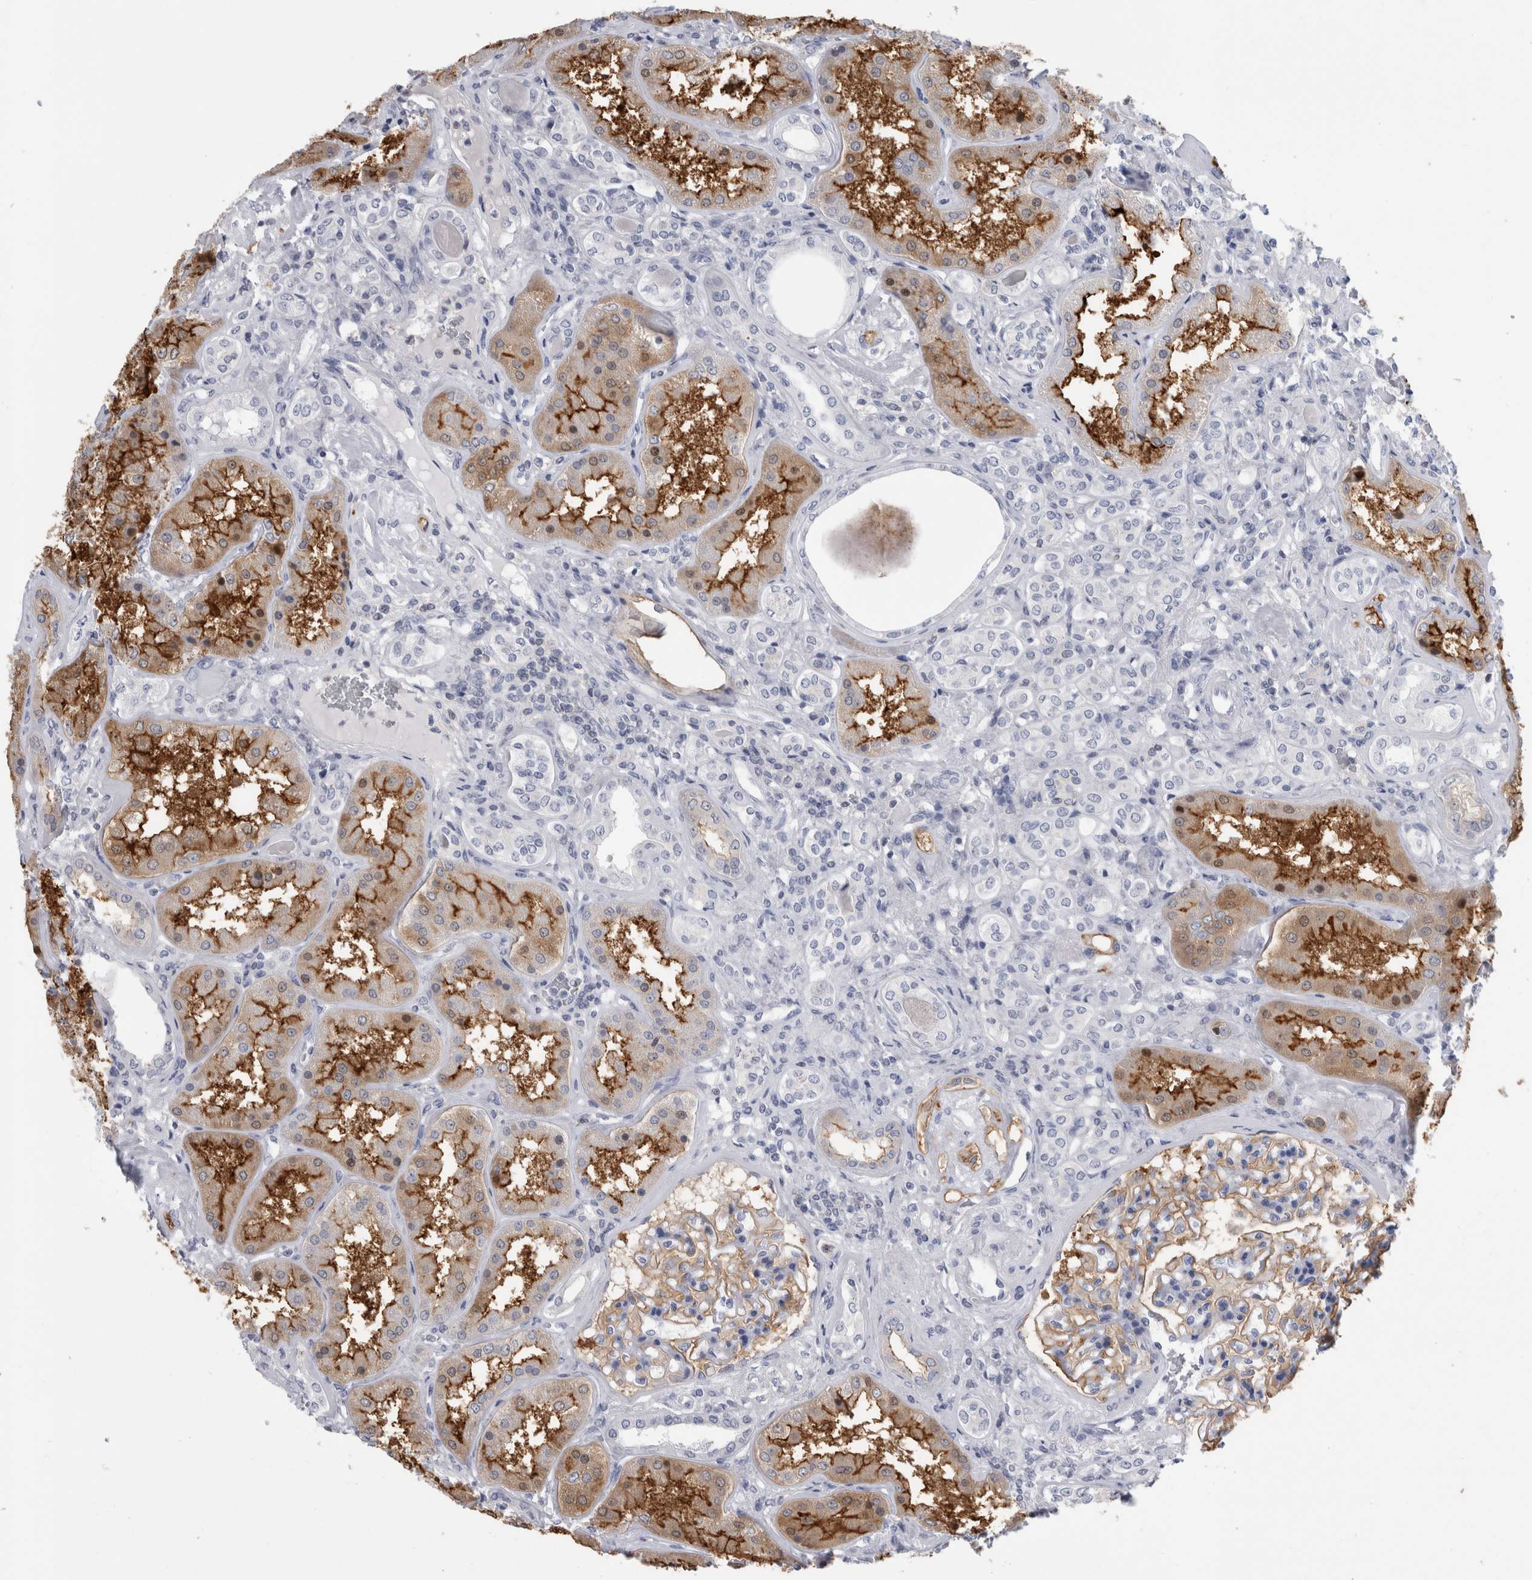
{"staining": {"intensity": "weak", "quantity": "<25%", "location": "cytoplasmic/membranous"}, "tissue": "kidney", "cell_type": "Cells in glomeruli", "image_type": "normal", "snomed": [{"axis": "morphology", "description": "Normal tissue, NOS"}, {"axis": "topography", "description": "Kidney"}], "caption": "Cells in glomeruli show no significant positivity in normal kidney. Nuclei are stained in blue.", "gene": "ANKFY1", "patient": {"sex": "female", "age": 56}}